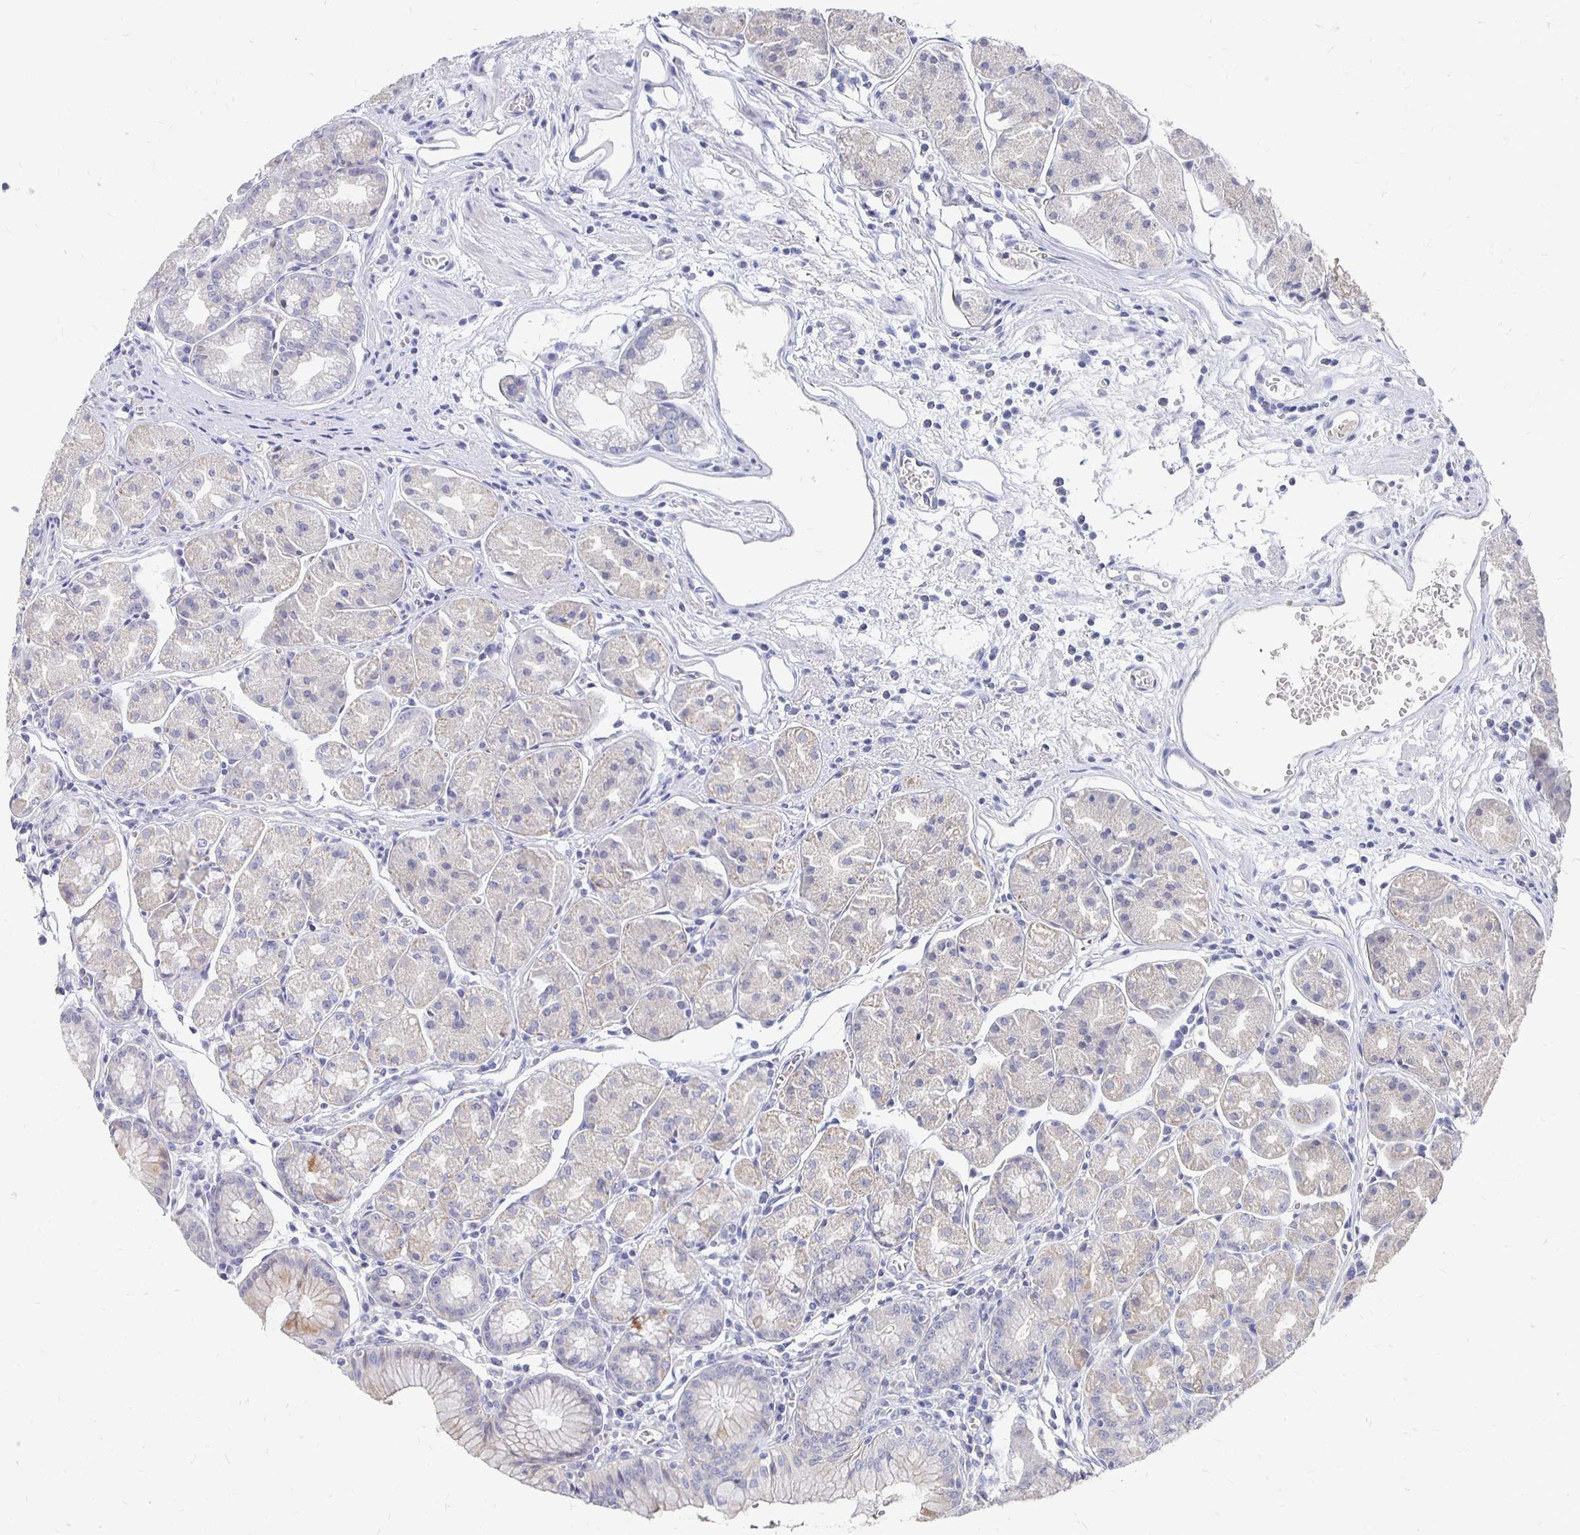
{"staining": {"intensity": "weak", "quantity": "<25%", "location": "cytoplasmic/membranous"}, "tissue": "stomach", "cell_type": "Glandular cells", "image_type": "normal", "snomed": [{"axis": "morphology", "description": "Normal tissue, NOS"}, {"axis": "topography", "description": "Stomach"}], "caption": "Immunohistochemistry photomicrograph of unremarkable stomach: human stomach stained with DAB demonstrates no significant protein staining in glandular cells.", "gene": "FKRP", "patient": {"sex": "male", "age": 55}}